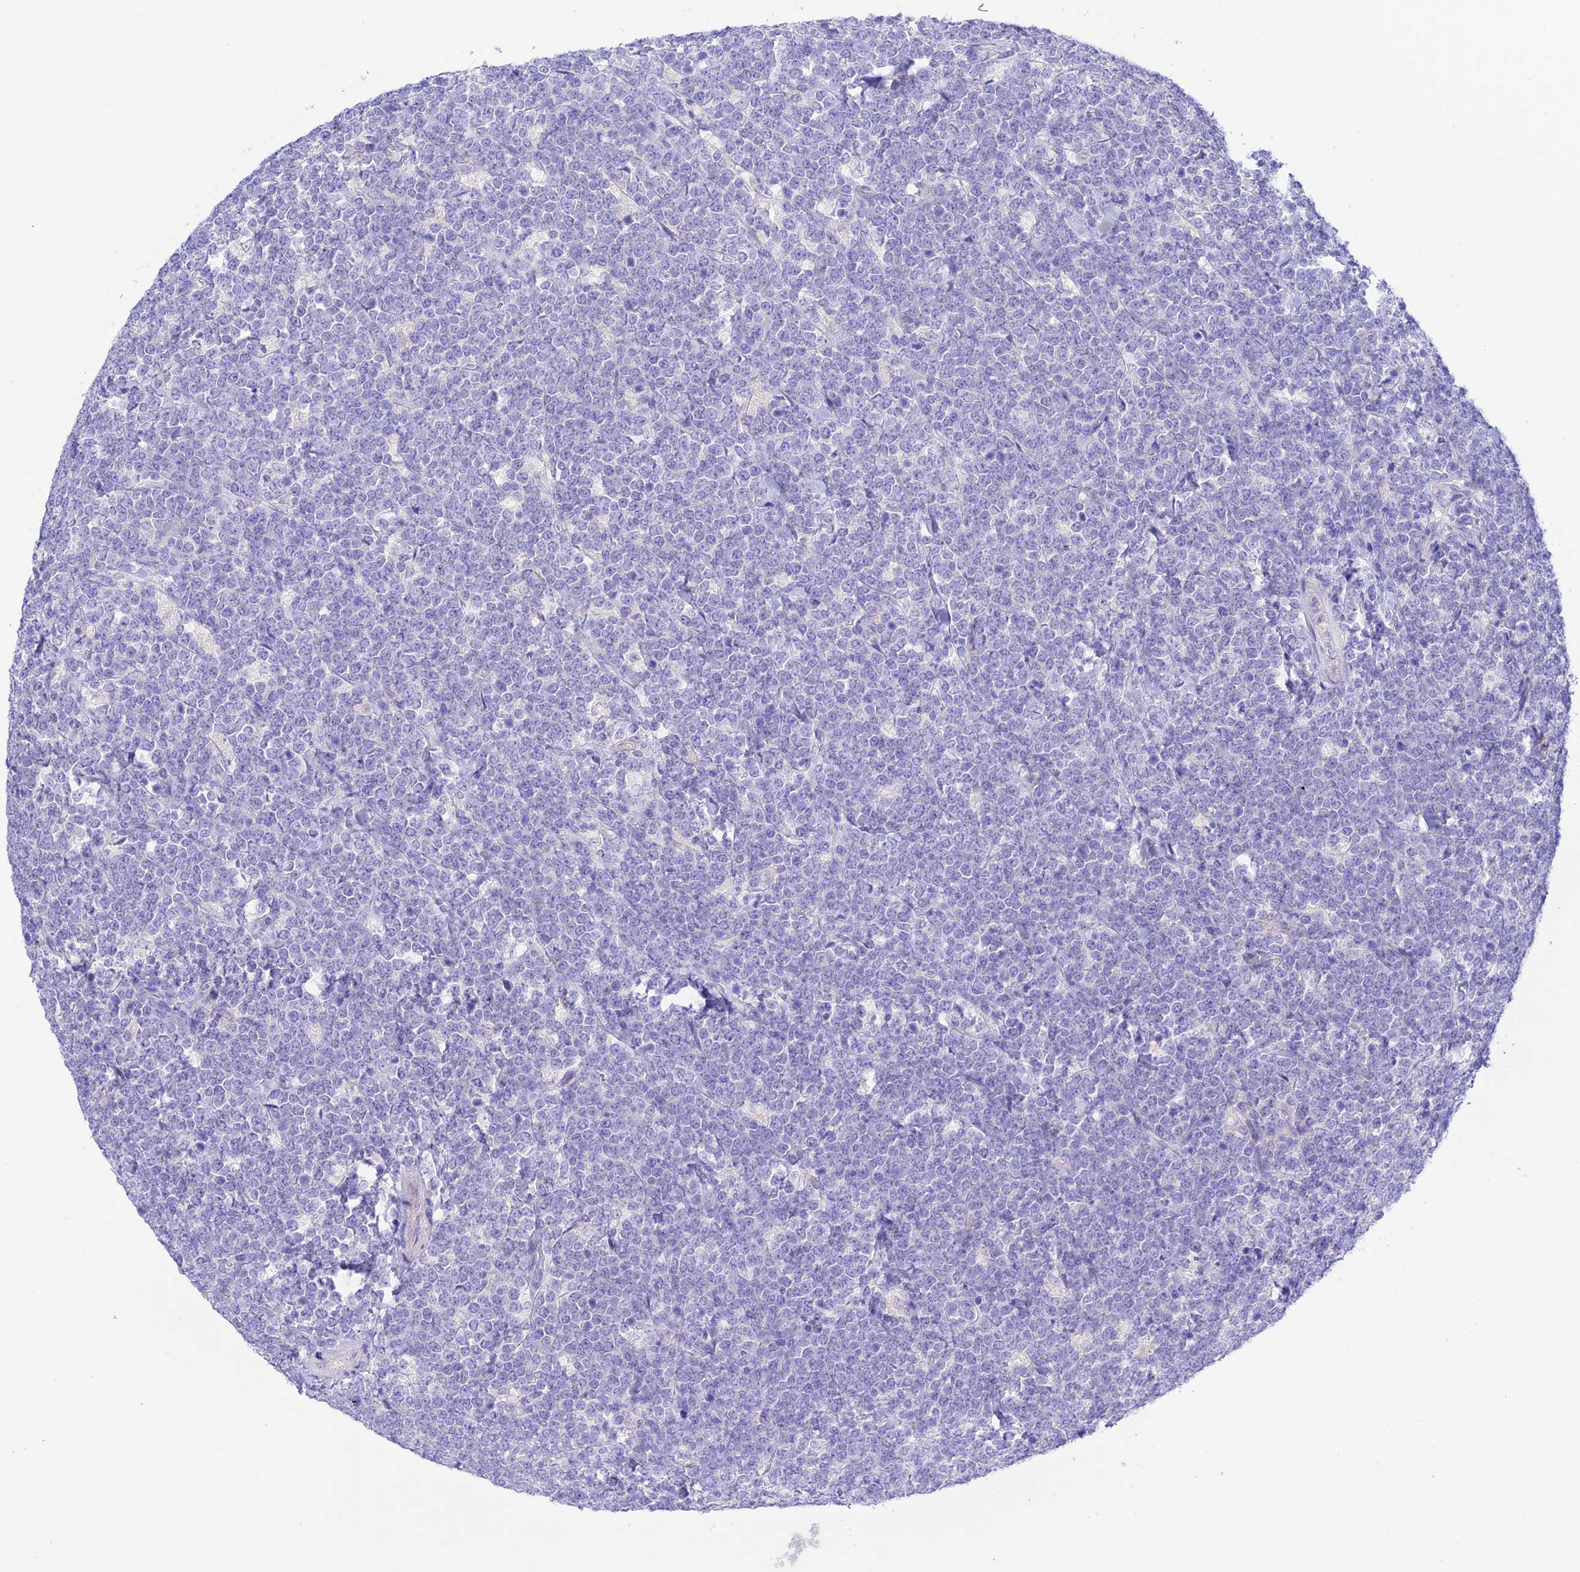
{"staining": {"intensity": "negative", "quantity": "none", "location": "none"}, "tissue": "lymphoma", "cell_type": "Tumor cells", "image_type": "cancer", "snomed": [{"axis": "morphology", "description": "Malignant lymphoma, non-Hodgkin's type, High grade"}, {"axis": "topography", "description": "Small intestine"}], "caption": "Malignant lymphoma, non-Hodgkin's type (high-grade) was stained to show a protein in brown. There is no significant expression in tumor cells.", "gene": "CHSY3", "patient": {"sex": "male", "age": 8}}